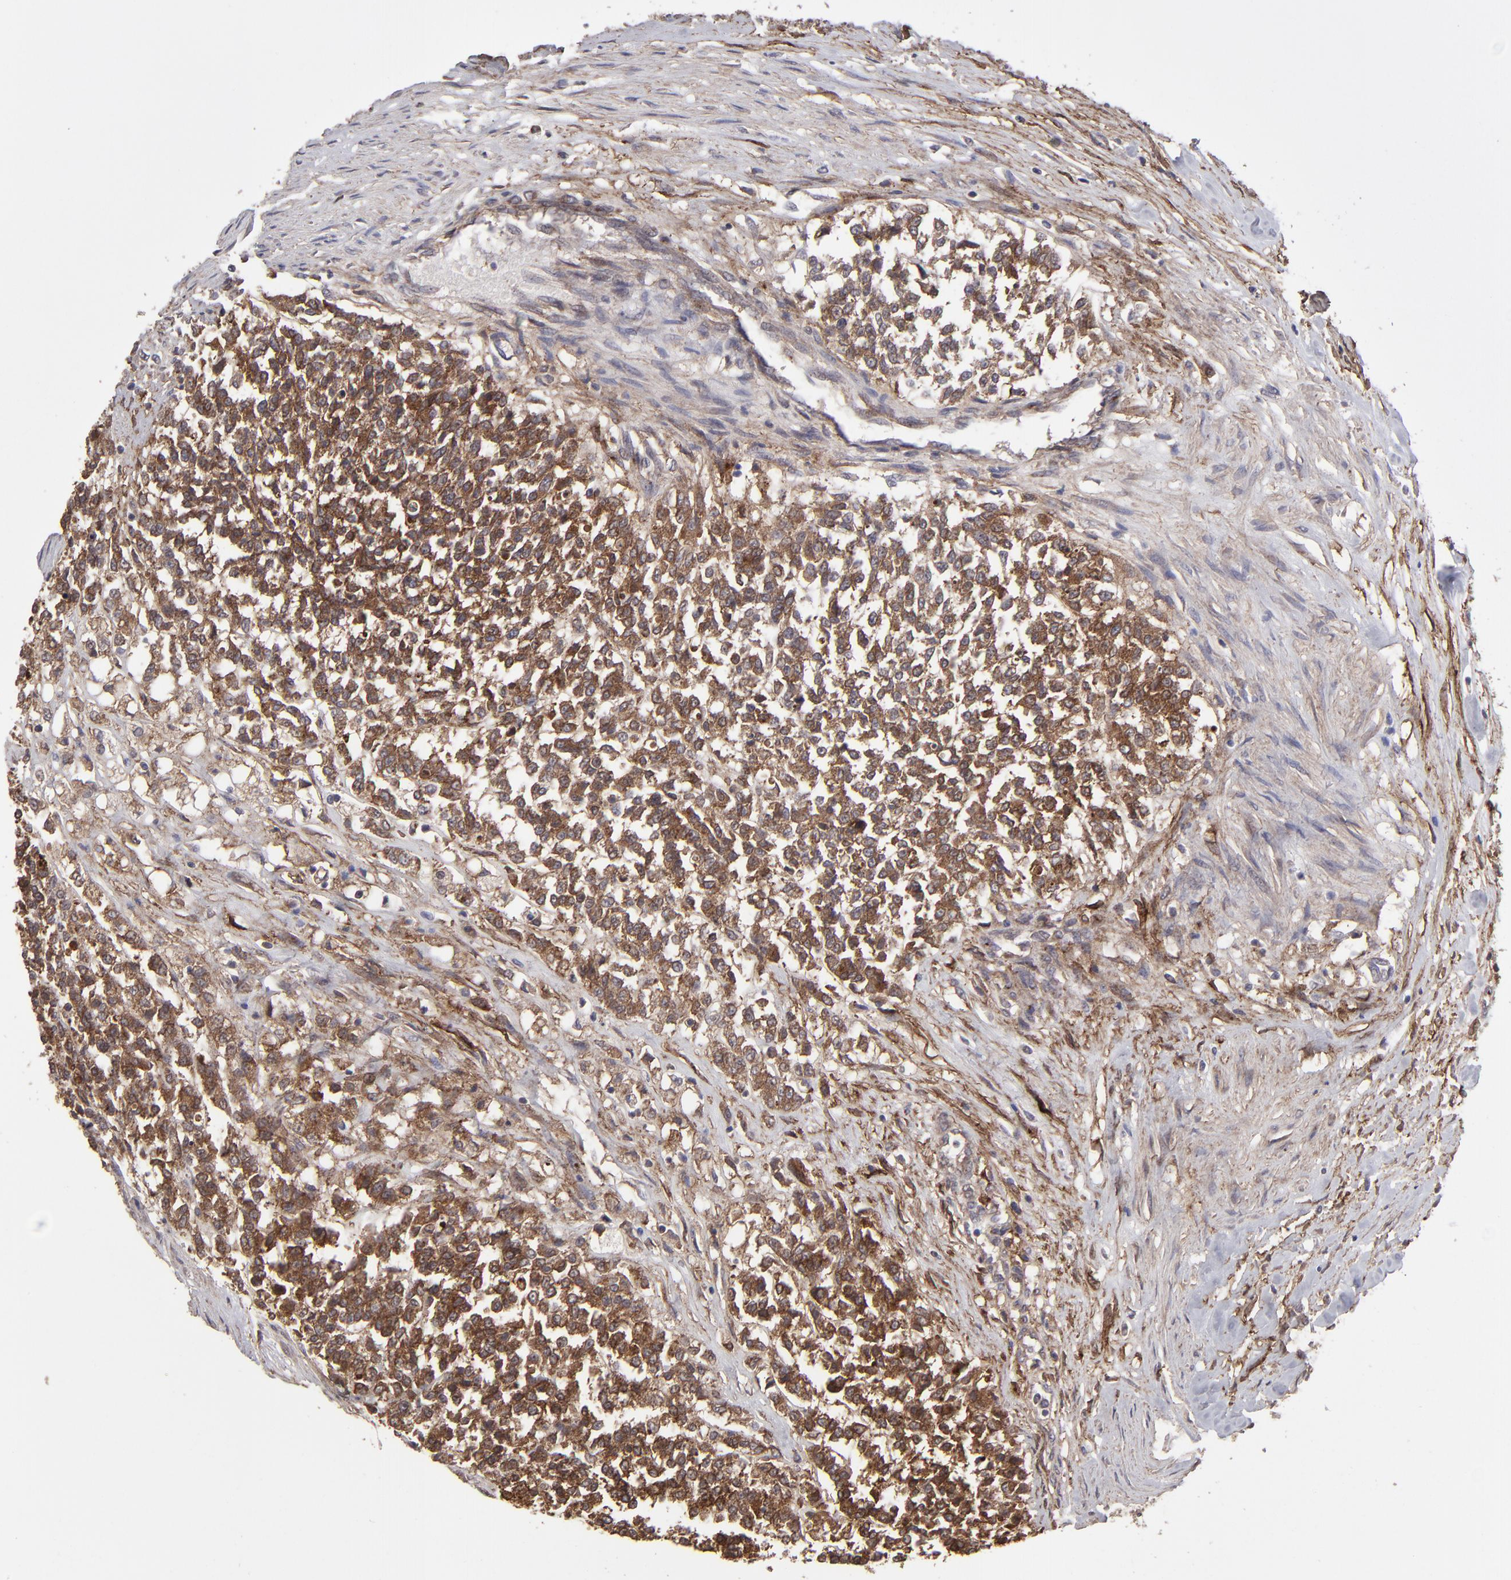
{"staining": {"intensity": "moderate", "quantity": ">75%", "location": "cytoplasmic/membranous"}, "tissue": "testis cancer", "cell_type": "Tumor cells", "image_type": "cancer", "snomed": [{"axis": "morphology", "description": "Seminoma, NOS"}, {"axis": "topography", "description": "Testis"}], "caption": "Seminoma (testis) was stained to show a protein in brown. There is medium levels of moderate cytoplasmic/membranous positivity in about >75% of tumor cells.", "gene": "ITGB5", "patient": {"sex": "male", "age": 59}}